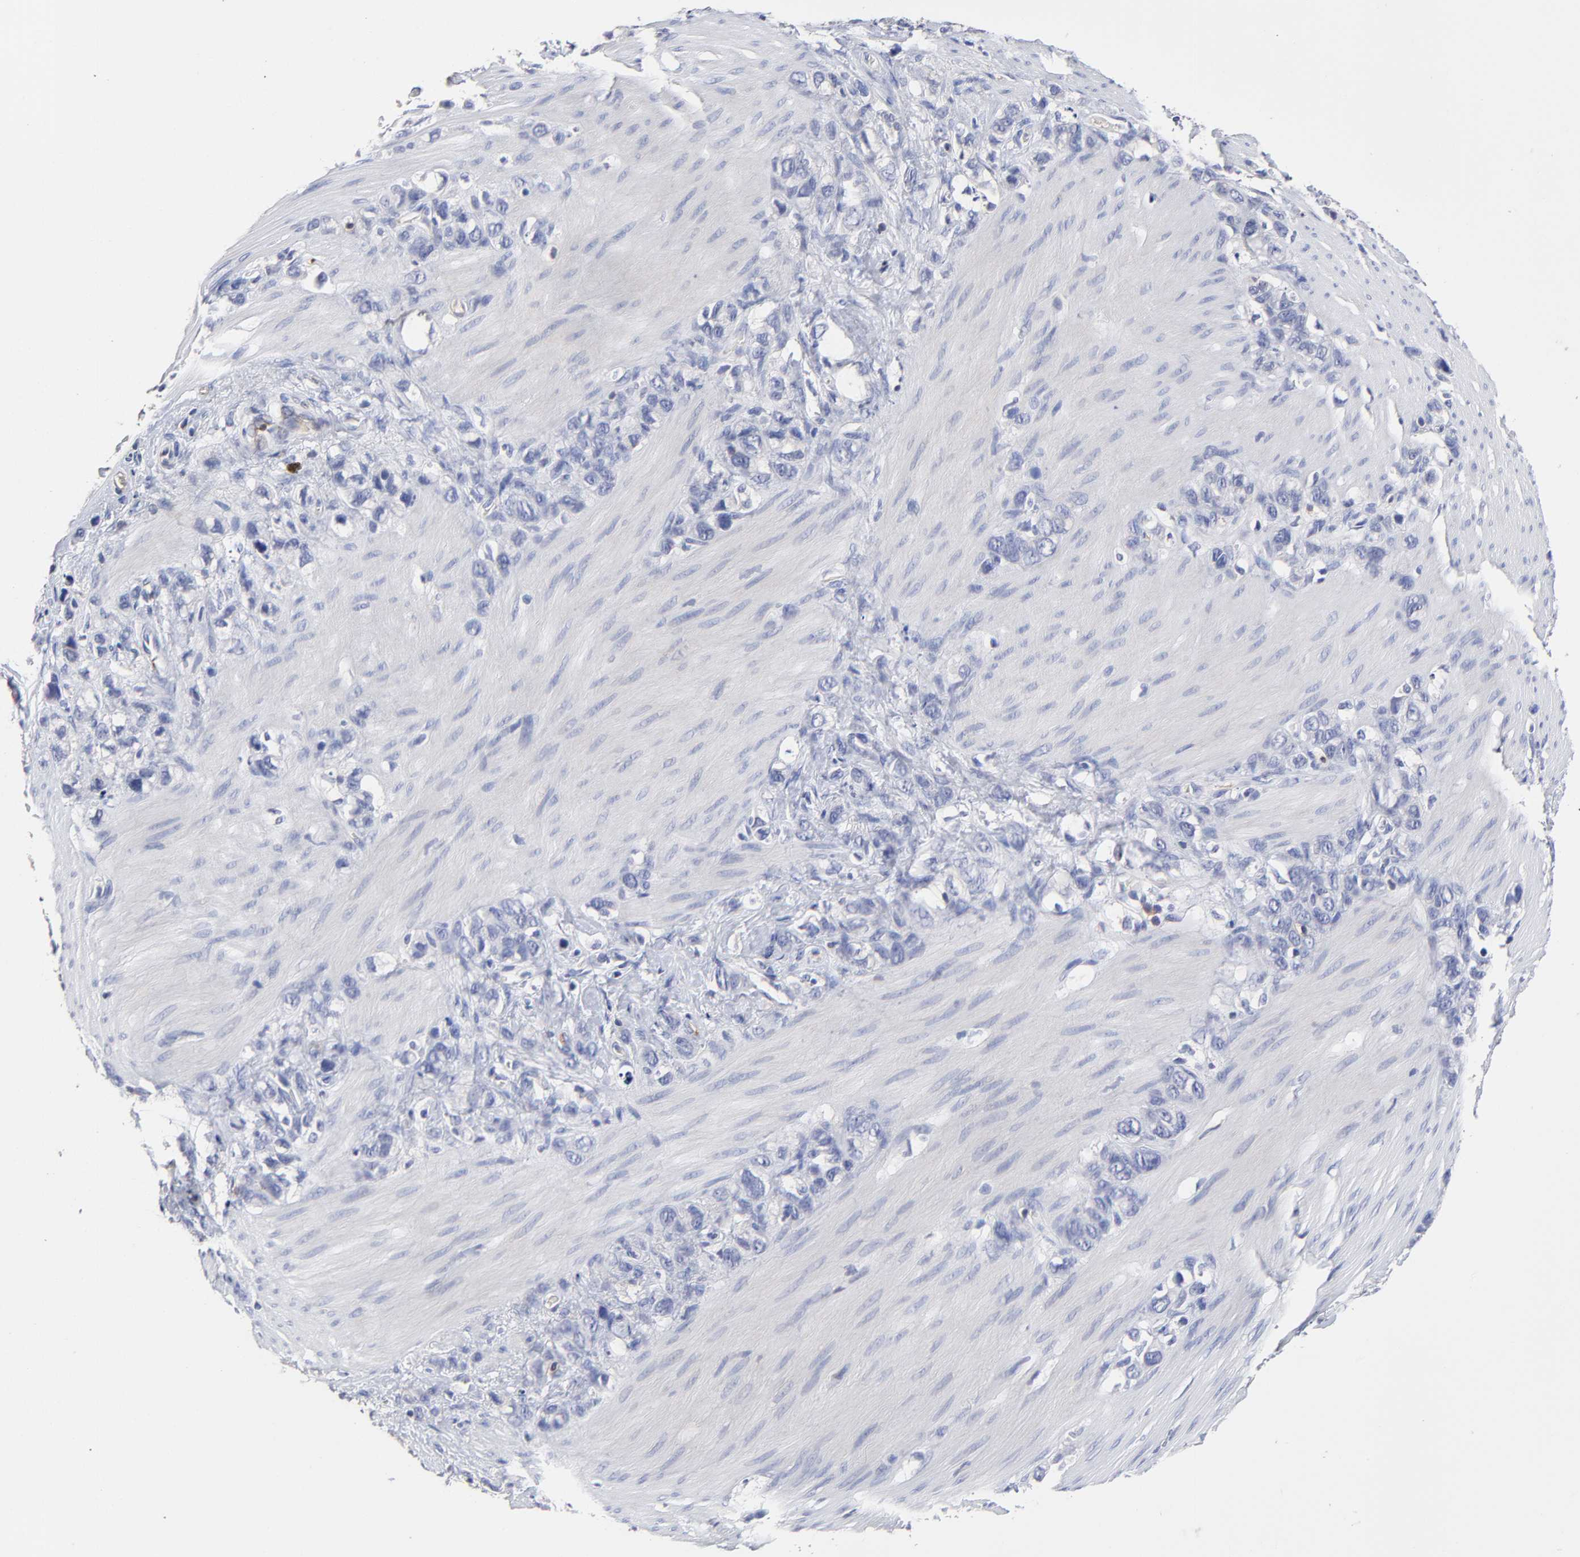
{"staining": {"intensity": "negative", "quantity": "none", "location": "none"}, "tissue": "stomach cancer", "cell_type": "Tumor cells", "image_type": "cancer", "snomed": [{"axis": "morphology", "description": "Normal tissue, NOS"}, {"axis": "morphology", "description": "Adenocarcinoma, NOS"}, {"axis": "morphology", "description": "Adenocarcinoma, High grade"}, {"axis": "topography", "description": "Stomach, upper"}, {"axis": "topography", "description": "Stomach"}], "caption": "Micrograph shows no protein positivity in tumor cells of stomach cancer (adenocarcinoma) tissue.", "gene": "TRAT1", "patient": {"sex": "female", "age": 65}}